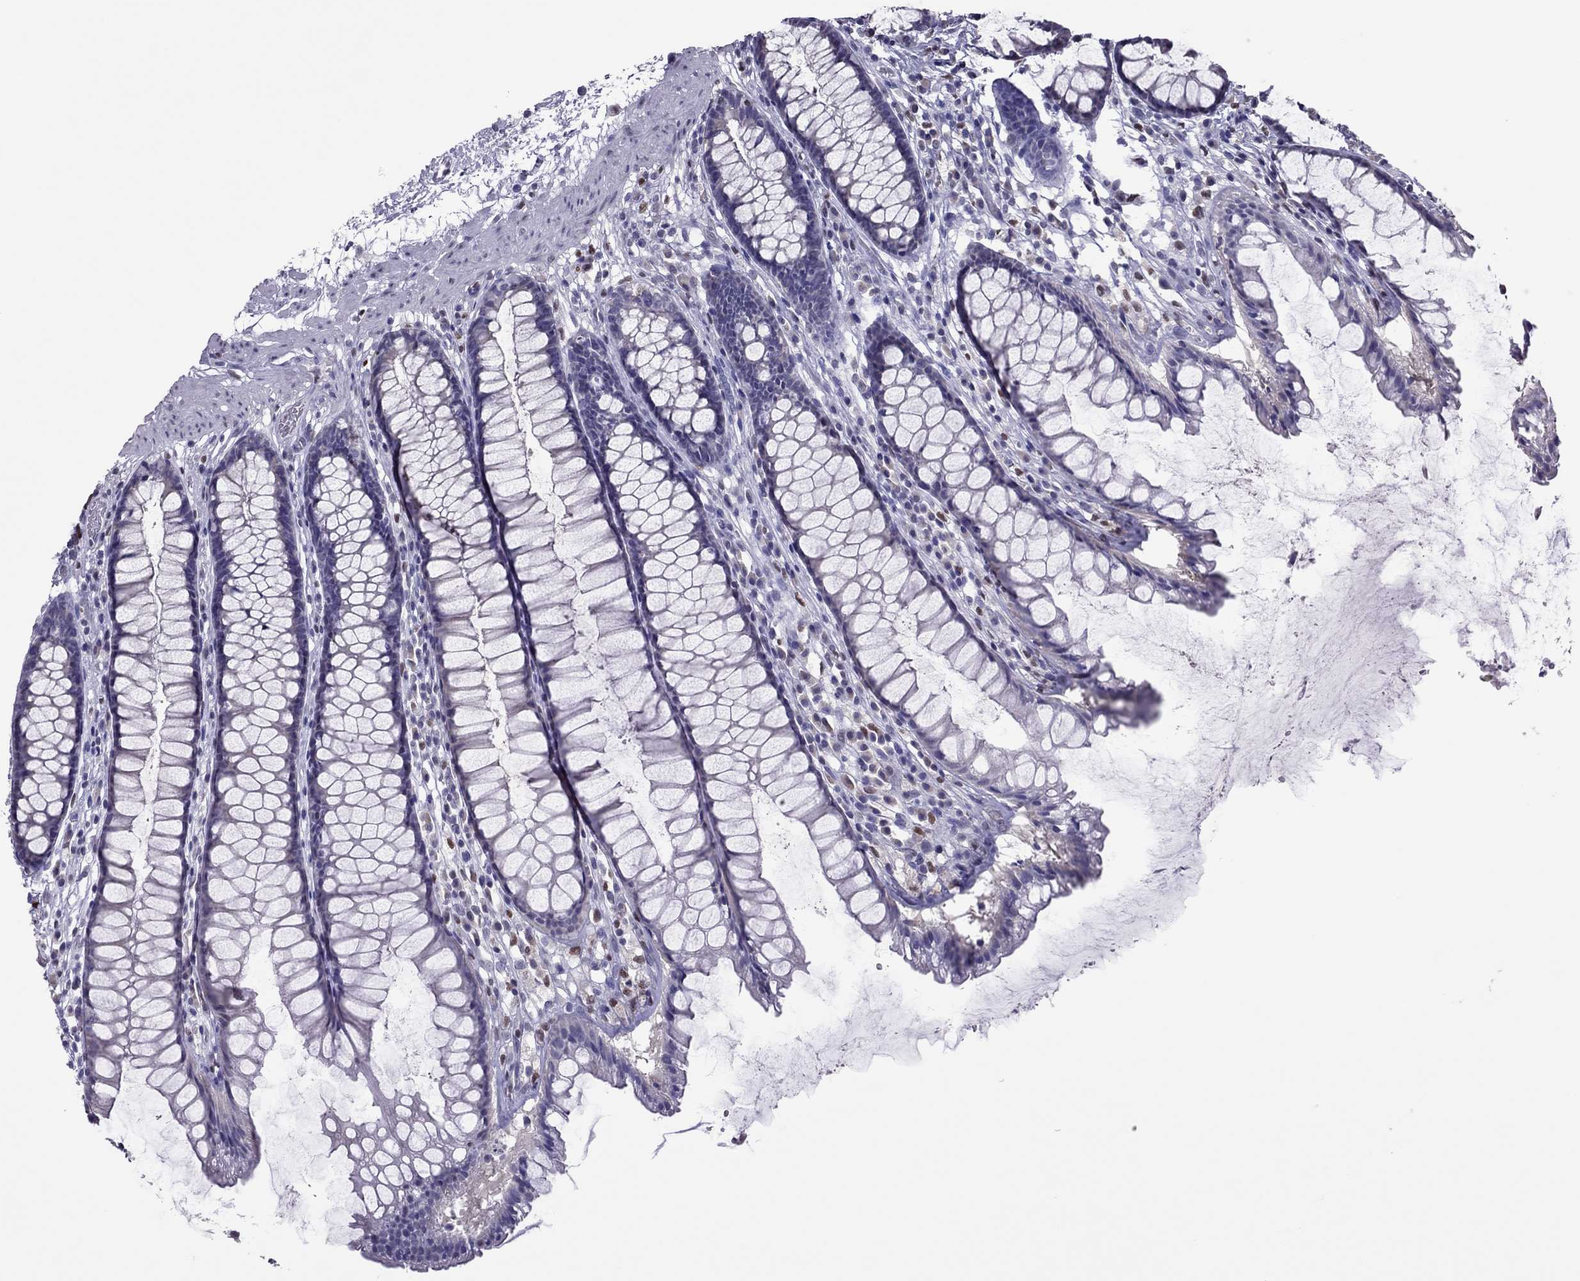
{"staining": {"intensity": "negative", "quantity": "none", "location": "none"}, "tissue": "rectum", "cell_type": "Glandular cells", "image_type": "normal", "snomed": [{"axis": "morphology", "description": "Normal tissue, NOS"}, {"axis": "topography", "description": "Rectum"}], "caption": "The image exhibits no significant positivity in glandular cells of rectum.", "gene": "SPINT3", "patient": {"sex": "male", "age": 72}}